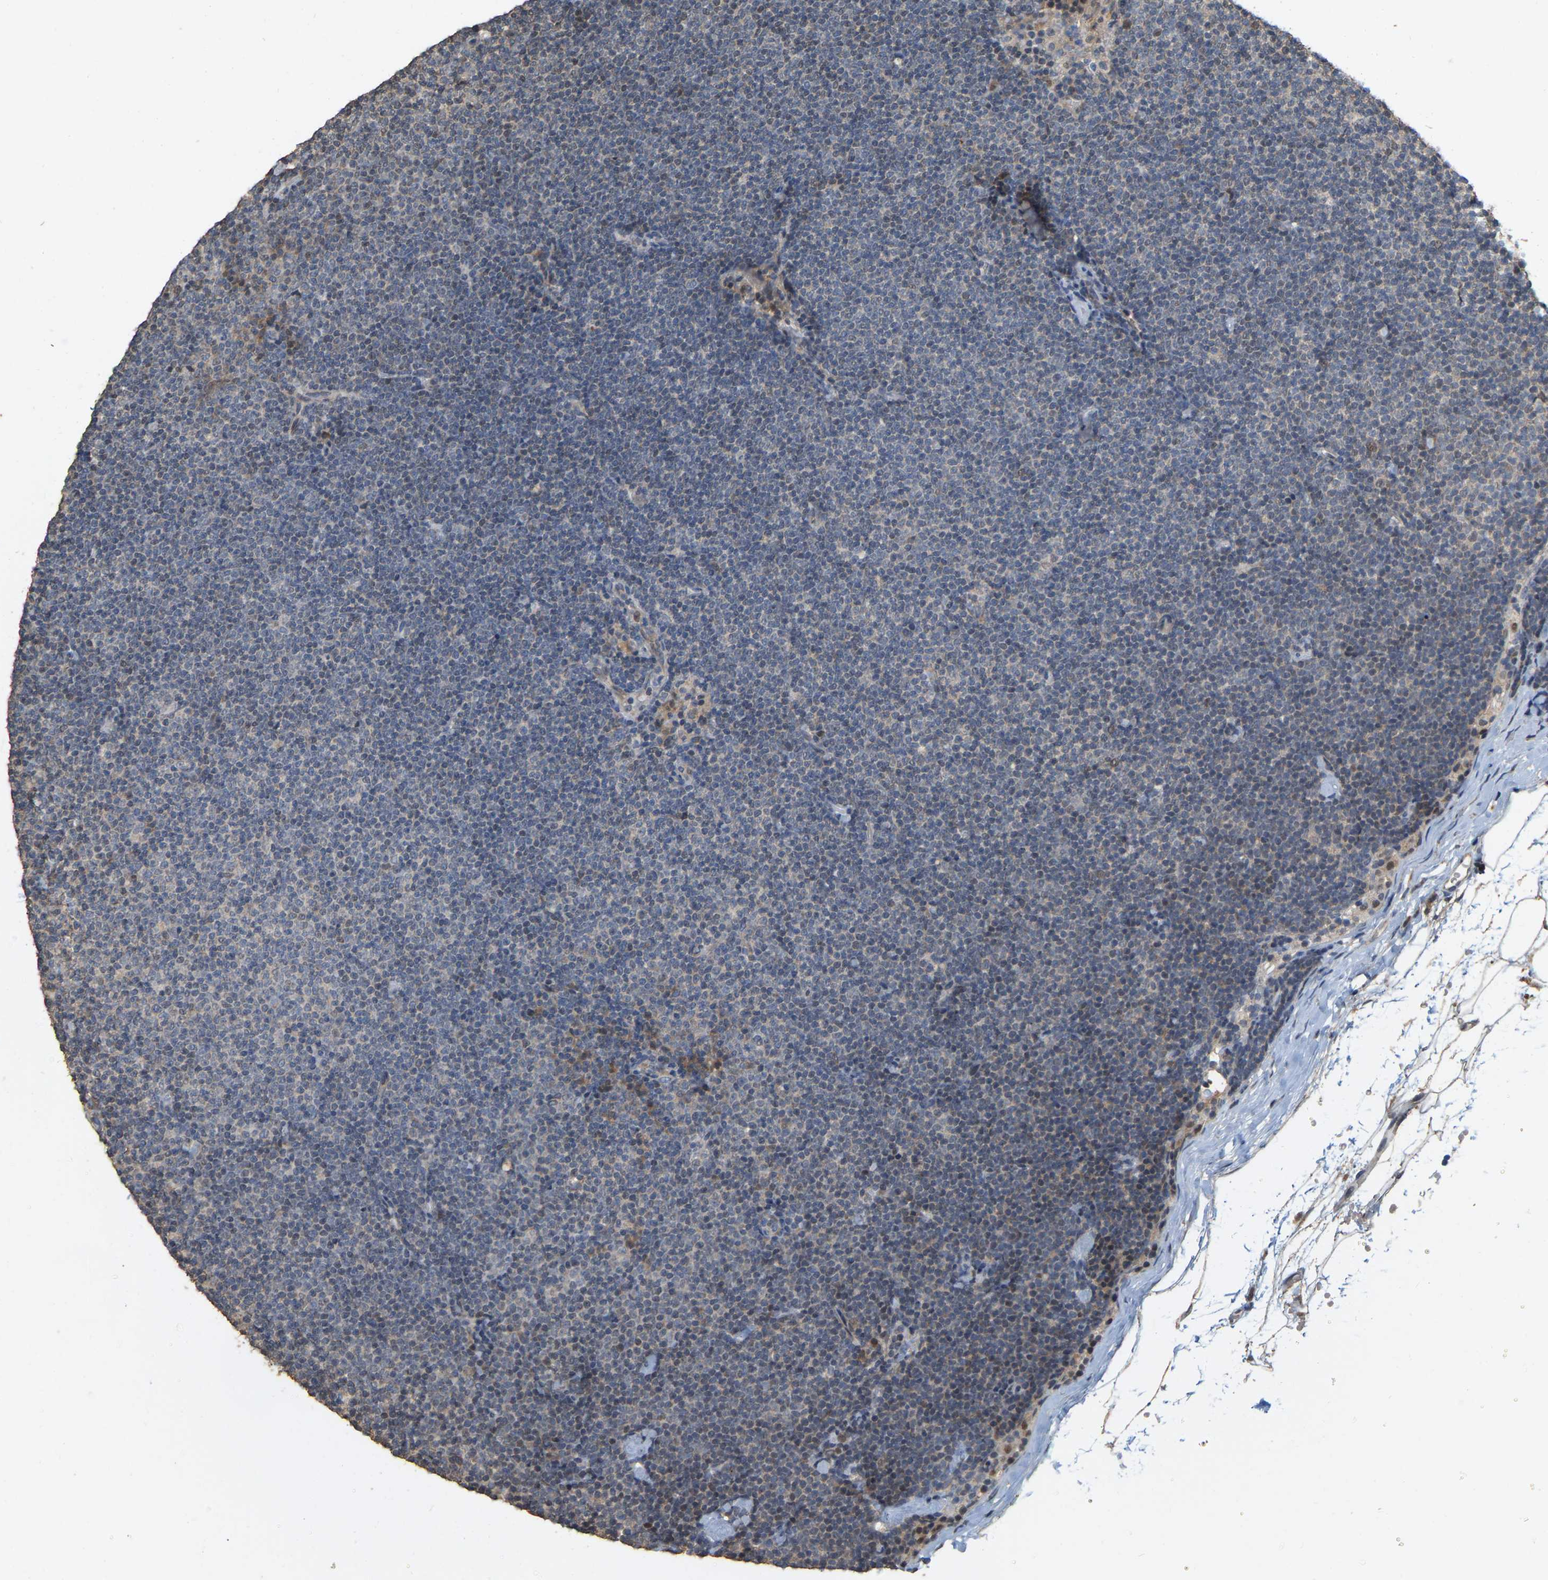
{"staining": {"intensity": "weak", "quantity": "<25%", "location": "nuclear"}, "tissue": "lymphoma", "cell_type": "Tumor cells", "image_type": "cancer", "snomed": [{"axis": "morphology", "description": "Malignant lymphoma, non-Hodgkin's type, Low grade"}, {"axis": "topography", "description": "Lymph node"}], "caption": "DAB immunohistochemical staining of low-grade malignant lymphoma, non-Hodgkin's type reveals no significant positivity in tumor cells.", "gene": "NCS1", "patient": {"sex": "female", "age": 53}}